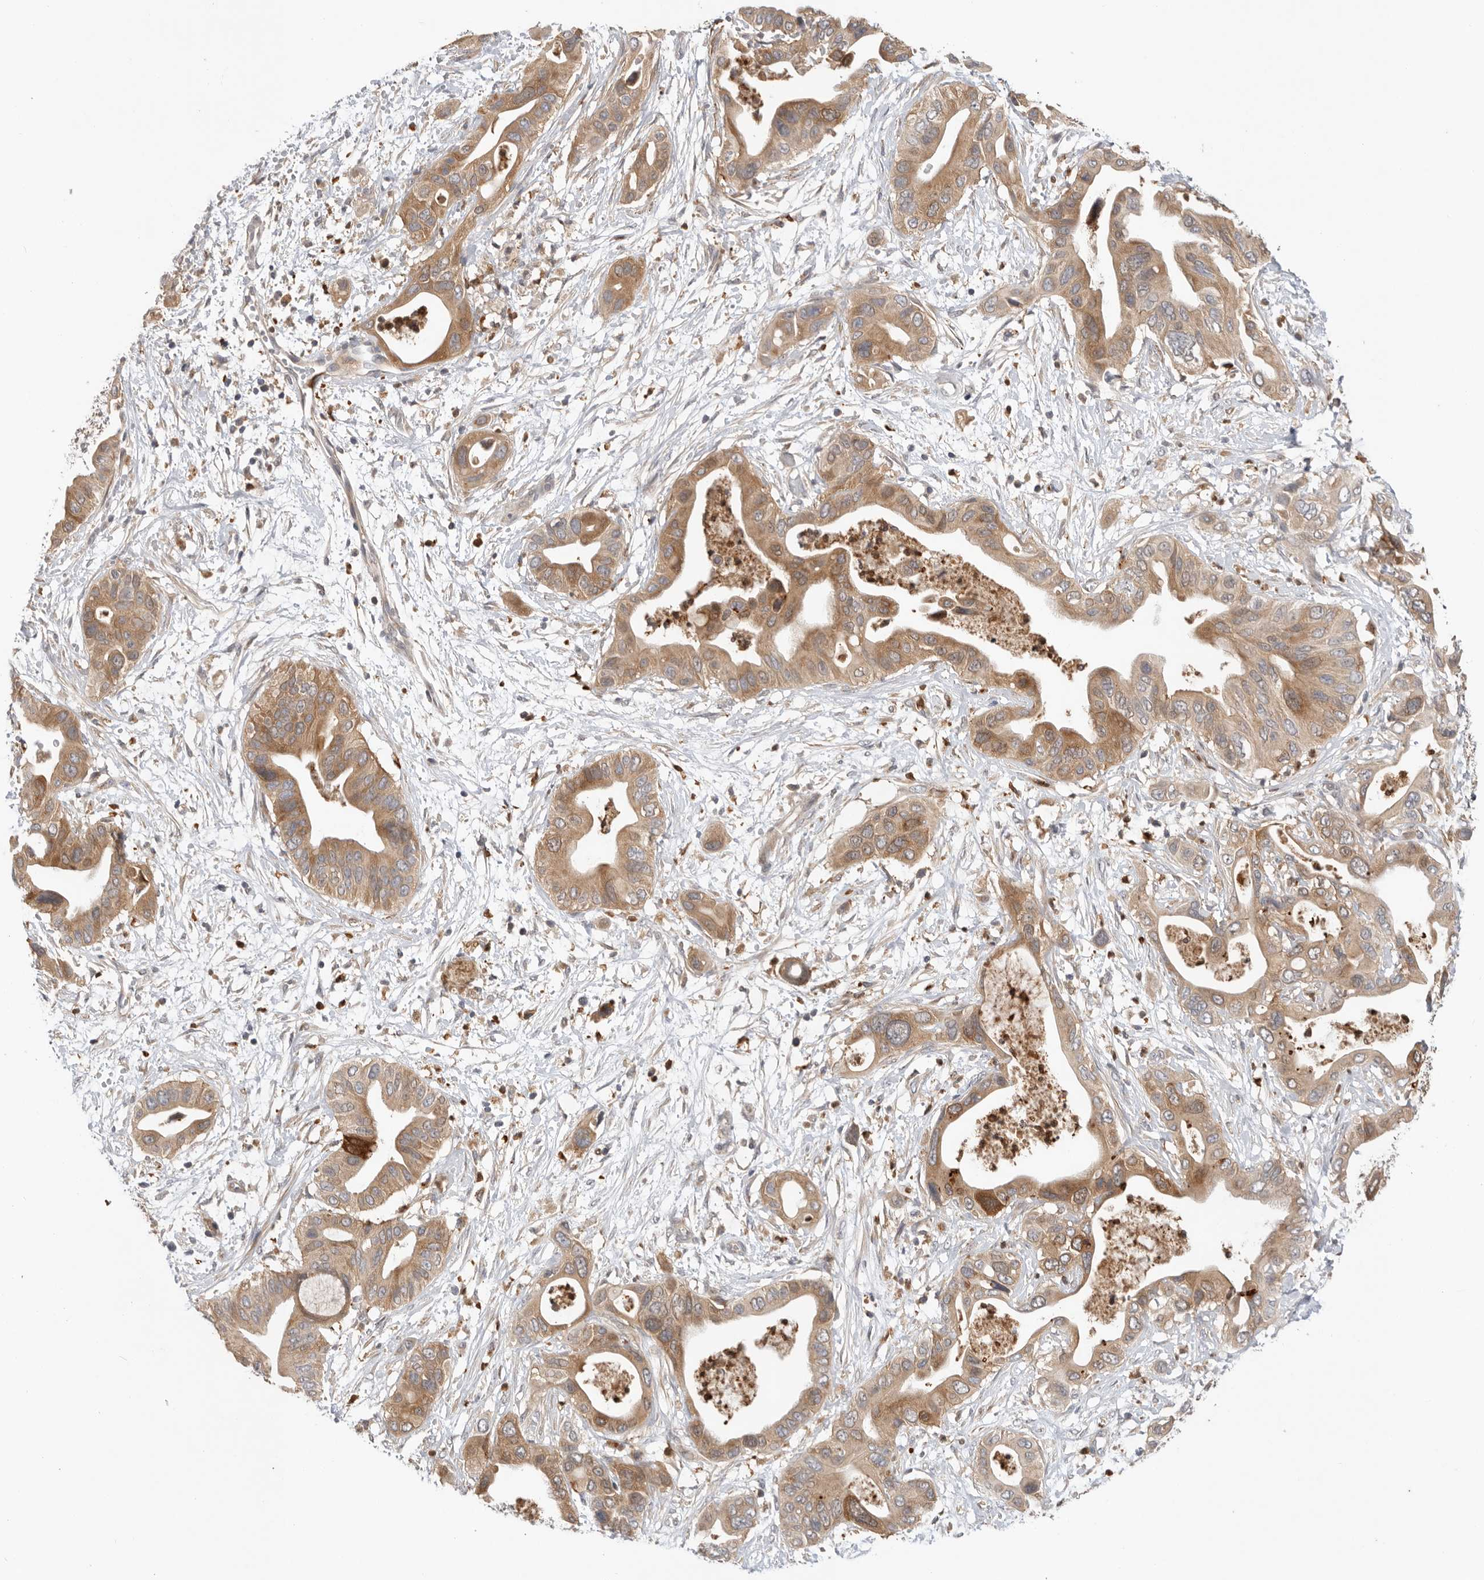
{"staining": {"intensity": "moderate", "quantity": ">75%", "location": "cytoplasmic/membranous"}, "tissue": "pancreatic cancer", "cell_type": "Tumor cells", "image_type": "cancer", "snomed": [{"axis": "morphology", "description": "Adenocarcinoma, NOS"}, {"axis": "topography", "description": "Pancreas"}], "caption": "Tumor cells display medium levels of moderate cytoplasmic/membranous expression in approximately >75% of cells in human pancreatic cancer.", "gene": "GNE", "patient": {"sex": "male", "age": 66}}